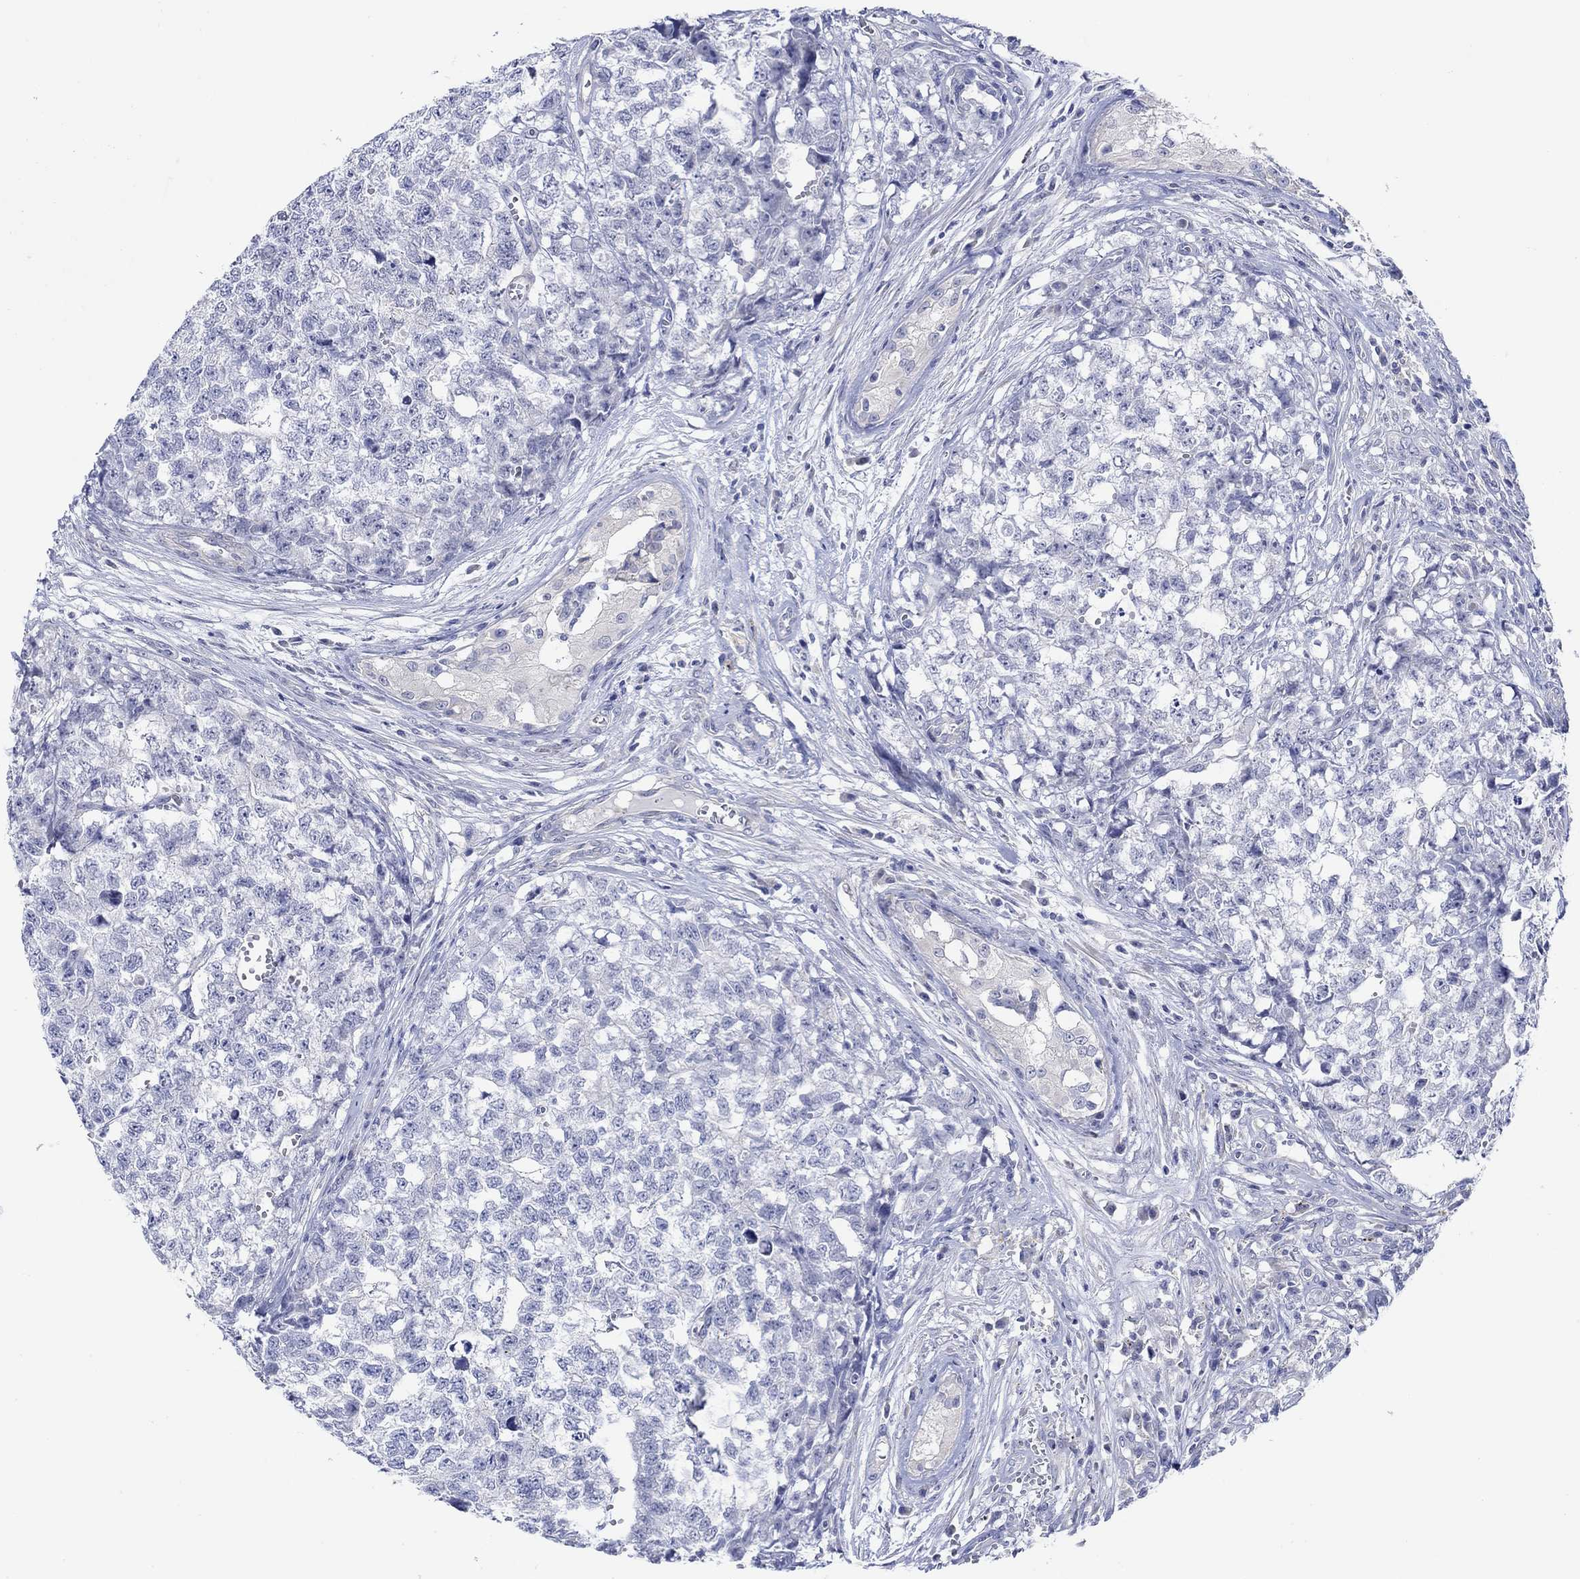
{"staining": {"intensity": "negative", "quantity": "none", "location": "none"}, "tissue": "testis cancer", "cell_type": "Tumor cells", "image_type": "cancer", "snomed": [{"axis": "morphology", "description": "Seminoma, NOS"}, {"axis": "morphology", "description": "Carcinoma, Embryonal, NOS"}, {"axis": "topography", "description": "Testis"}], "caption": "Tumor cells are negative for protein expression in human seminoma (testis).", "gene": "KRT222", "patient": {"sex": "male", "age": 22}}